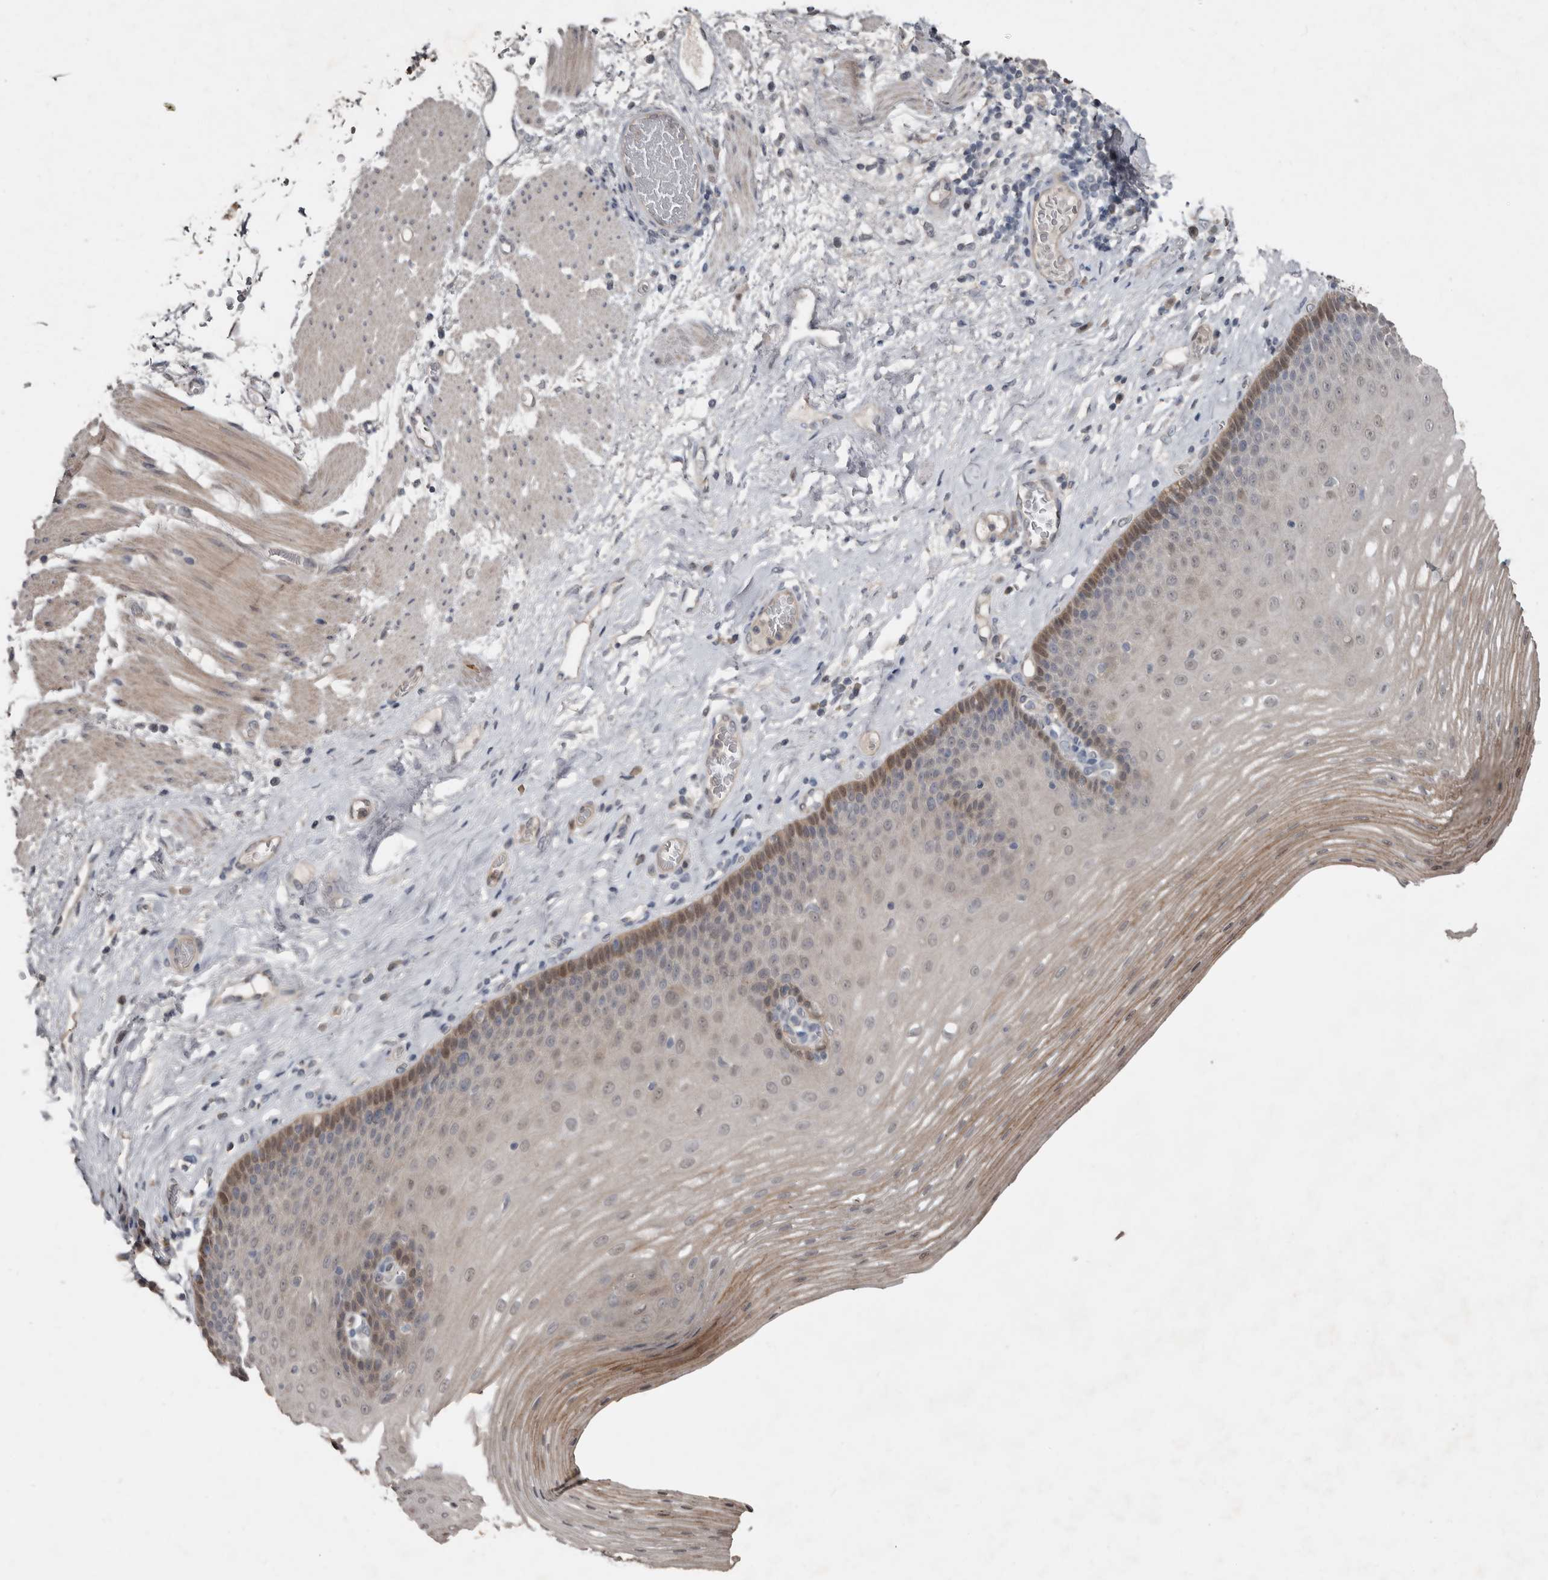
{"staining": {"intensity": "moderate", "quantity": "<25%", "location": "cytoplasmic/membranous"}, "tissue": "esophagus", "cell_type": "Squamous epithelial cells", "image_type": "normal", "snomed": [{"axis": "morphology", "description": "Normal tissue, NOS"}, {"axis": "topography", "description": "Esophagus"}], "caption": "The photomicrograph demonstrates immunohistochemical staining of unremarkable esophagus. There is moderate cytoplasmic/membranous positivity is appreciated in about <25% of squamous epithelial cells.", "gene": "RBKS", "patient": {"sex": "male", "age": 62}}